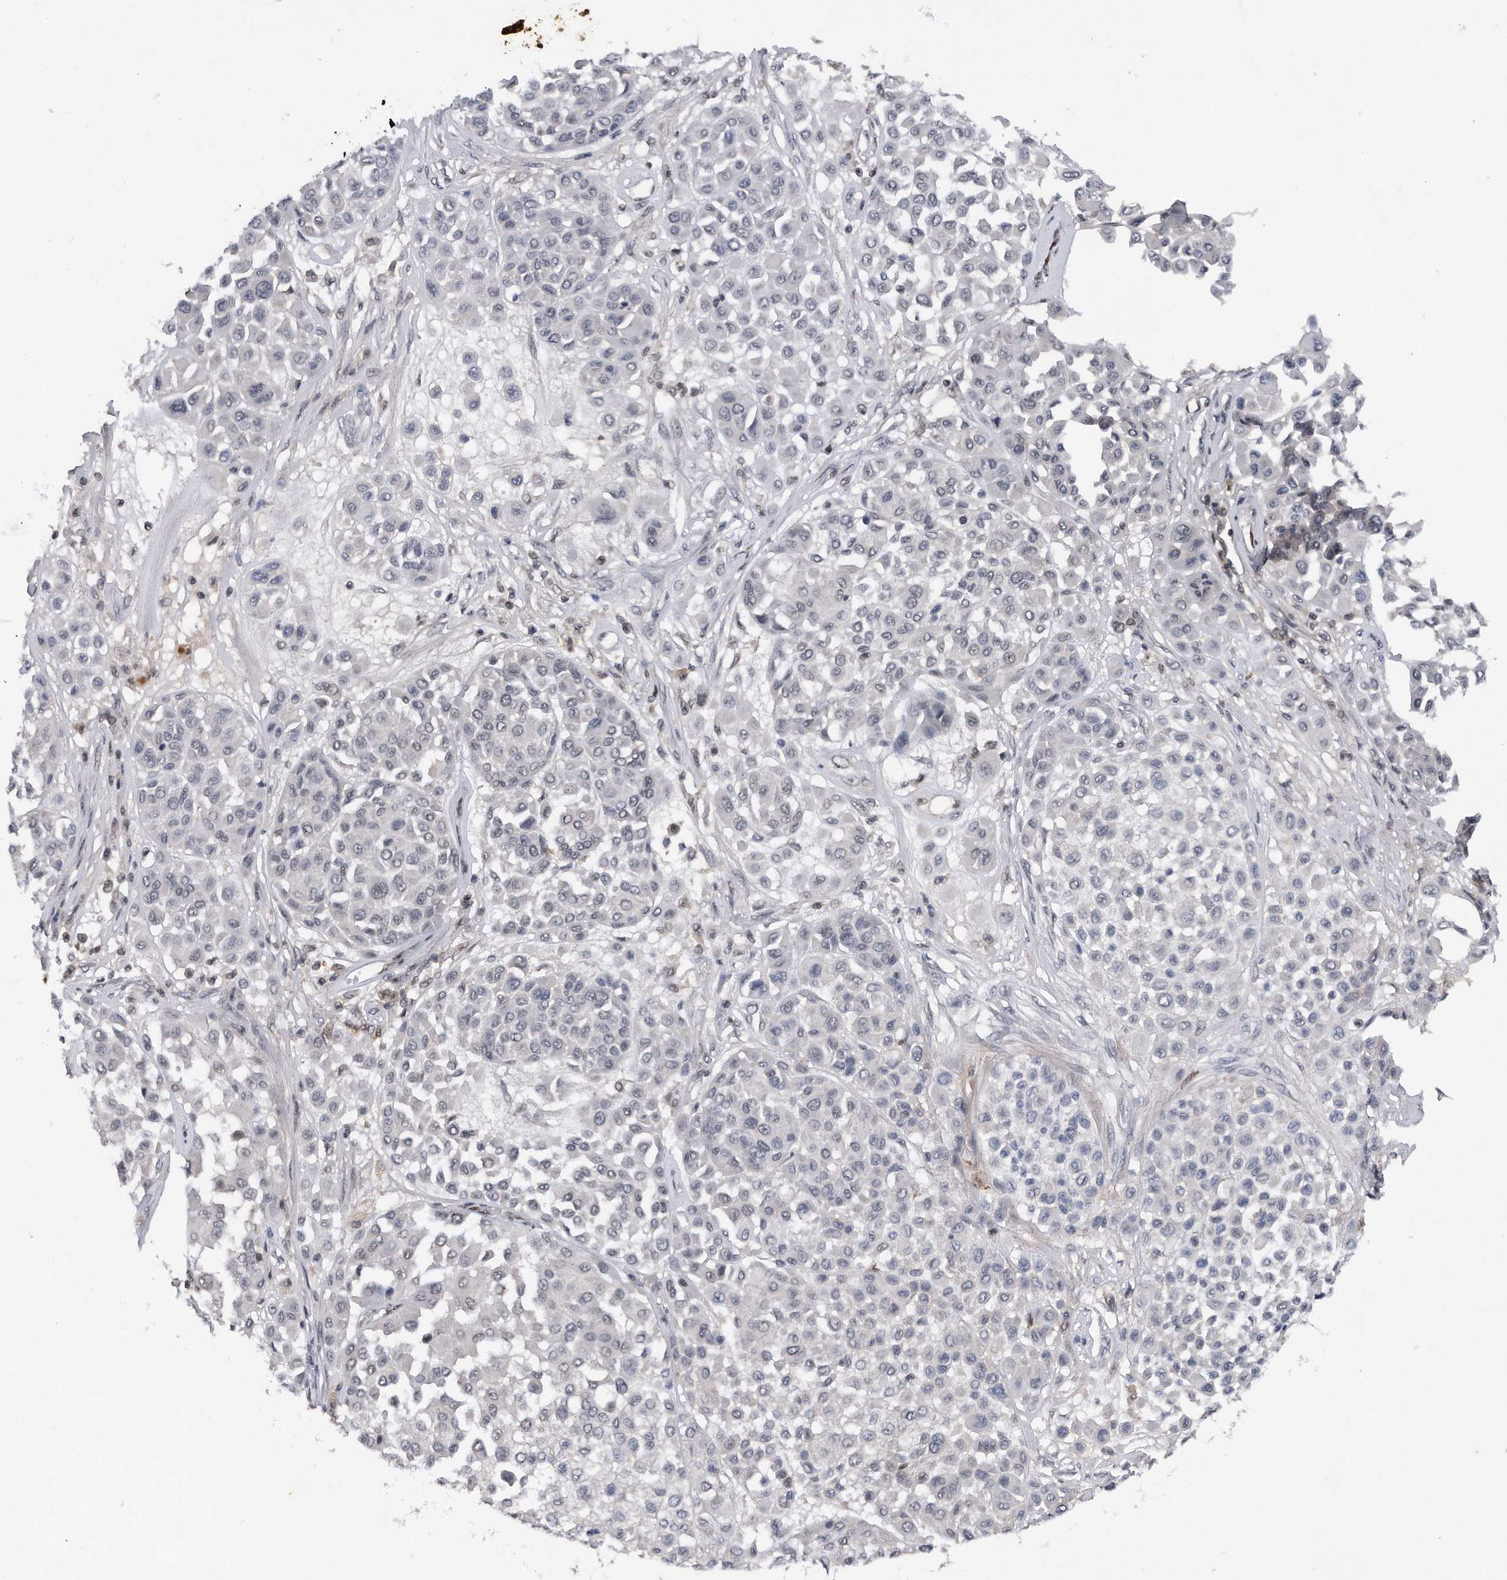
{"staining": {"intensity": "negative", "quantity": "none", "location": "none"}, "tissue": "melanoma", "cell_type": "Tumor cells", "image_type": "cancer", "snomed": [{"axis": "morphology", "description": "Malignant melanoma, Metastatic site"}, {"axis": "topography", "description": "Soft tissue"}], "caption": "The IHC micrograph has no significant positivity in tumor cells of malignant melanoma (metastatic site) tissue.", "gene": "VIRMA", "patient": {"sex": "male", "age": 41}}